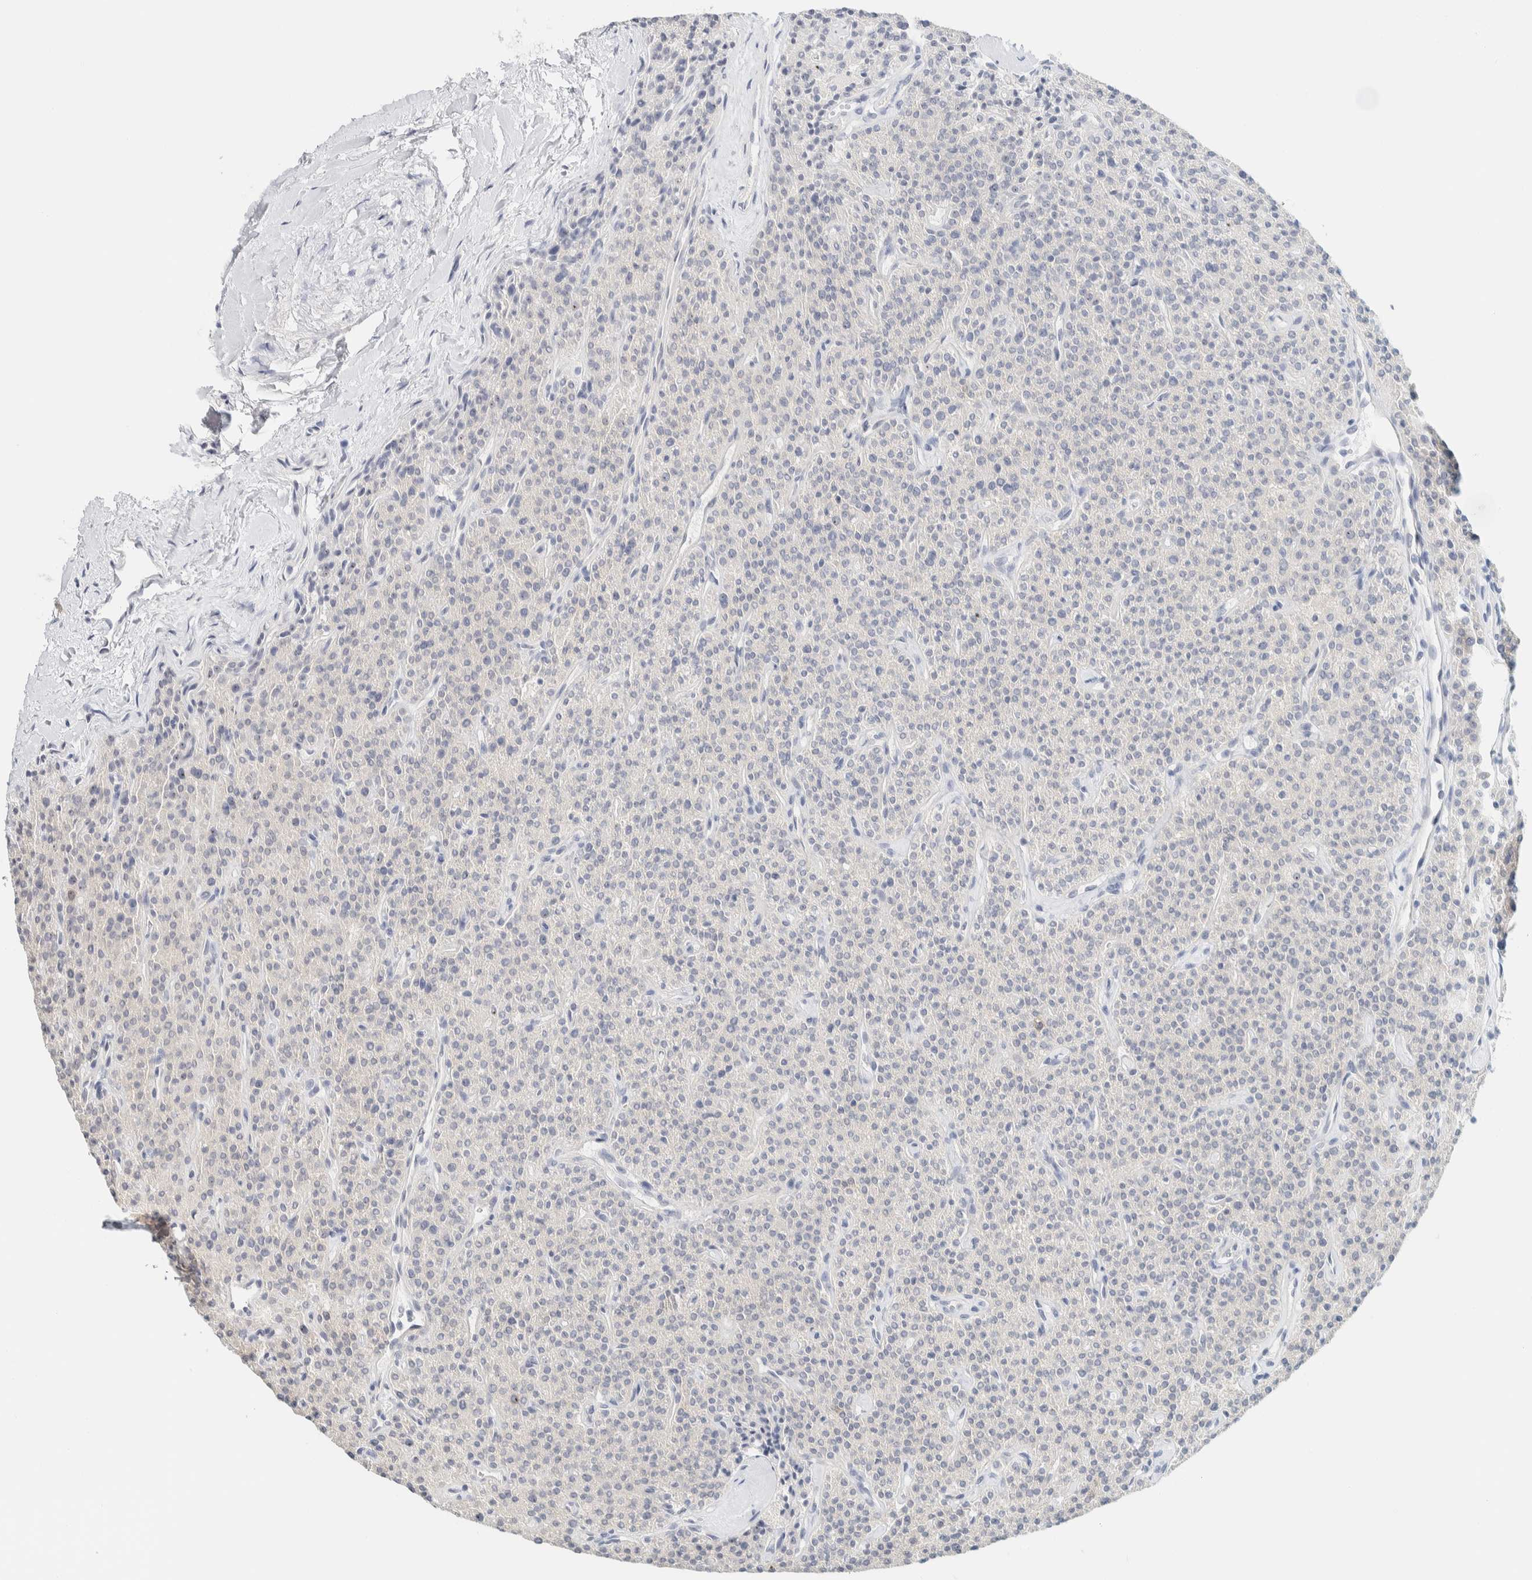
{"staining": {"intensity": "negative", "quantity": "none", "location": "none"}, "tissue": "parathyroid gland", "cell_type": "Glandular cells", "image_type": "normal", "snomed": [{"axis": "morphology", "description": "Normal tissue, NOS"}, {"axis": "topography", "description": "Parathyroid gland"}], "caption": "Micrograph shows no protein expression in glandular cells of normal parathyroid gland. (DAB (3,3'-diaminobenzidine) immunohistochemistry (IHC) visualized using brightfield microscopy, high magnification).", "gene": "NDE1", "patient": {"sex": "male", "age": 46}}